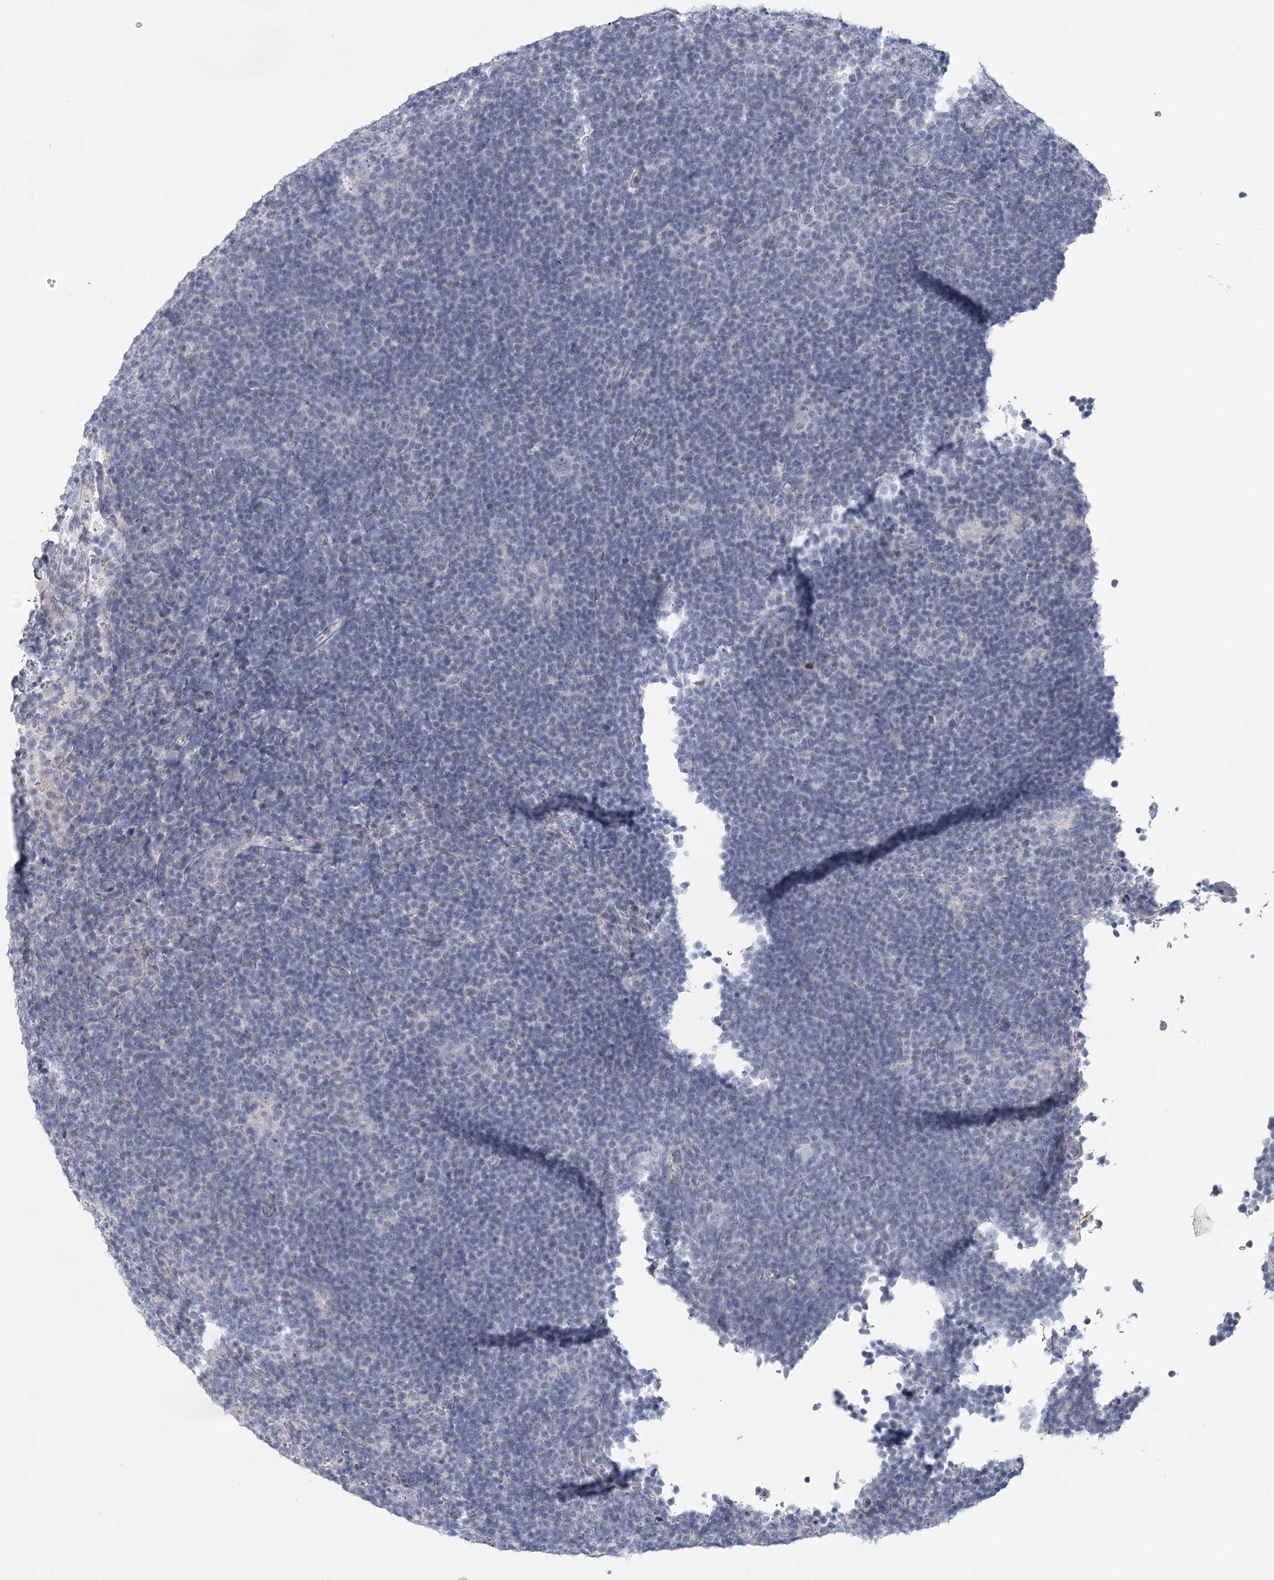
{"staining": {"intensity": "negative", "quantity": "none", "location": "none"}, "tissue": "lymphoma", "cell_type": "Tumor cells", "image_type": "cancer", "snomed": [{"axis": "morphology", "description": "Hodgkin's disease, NOS"}, {"axis": "topography", "description": "Lymph node"}], "caption": "Tumor cells show no significant protein staining in lymphoma.", "gene": "FAM76B", "patient": {"sex": "female", "age": 57}}